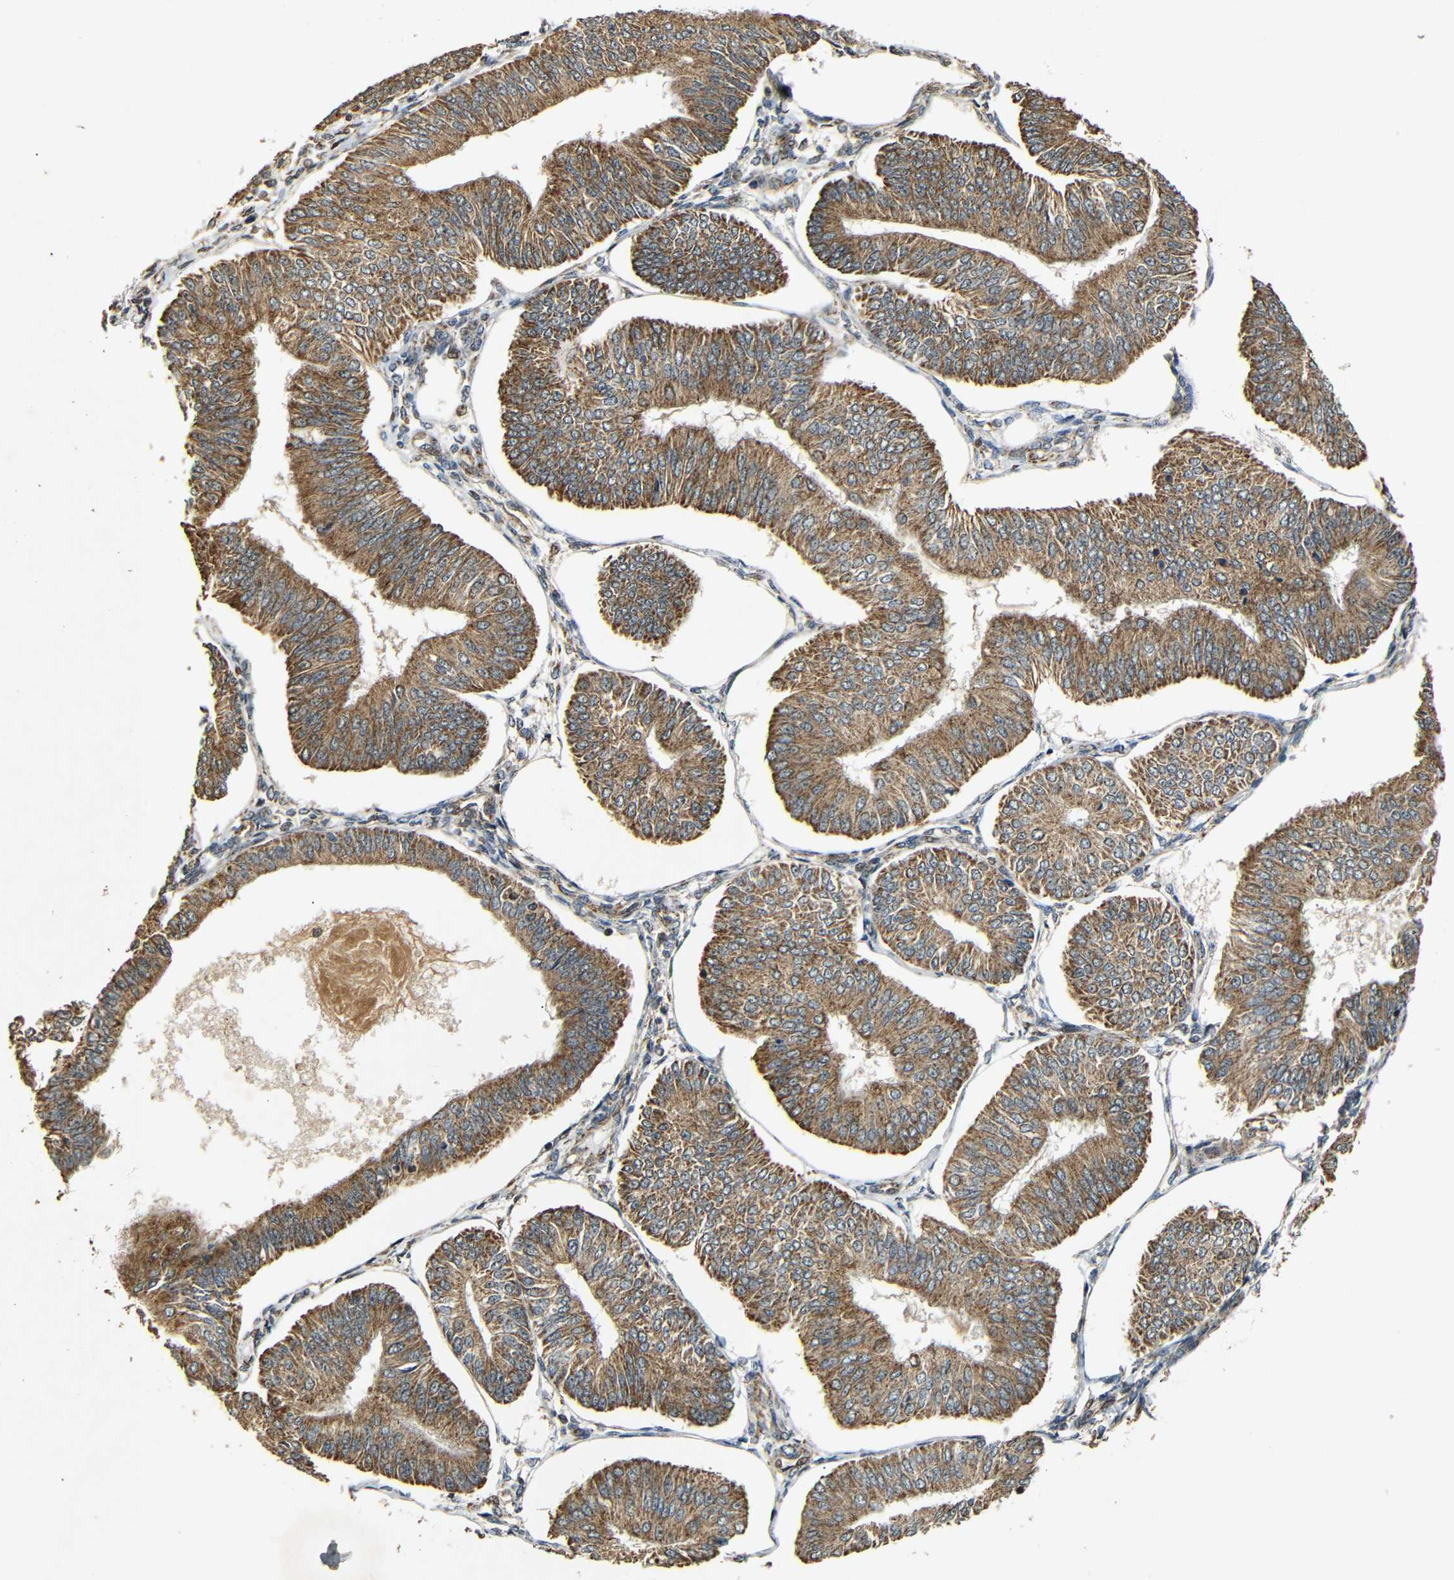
{"staining": {"intensity": "strong", "quantity": ">75%", "location": "cytoplasmic/membranous"}, "tissue": "endometrial cancer", "cell_type": "Tumor cells", "image_type": "cancer", "snomed": [{"axis": "morphology", "description": "Adenocarcinoma, NOS"}, {"axis": "topography", "description": "Endometrium"}], "caption": "Protein expression analysis of endometrial cancer (adenocarcinoma) demonstrates strong cytoplasmic/membranous expression in approximately >75% of tumor cells. The staining is performed using DAB (3,3'-diaminobenzidine) brown chromogen to label protein expression. The nuclei are counter-stained blue using hematoxylin.", "gene": "KAZALD1", "patient": {"sex": "female", "age": 58}}